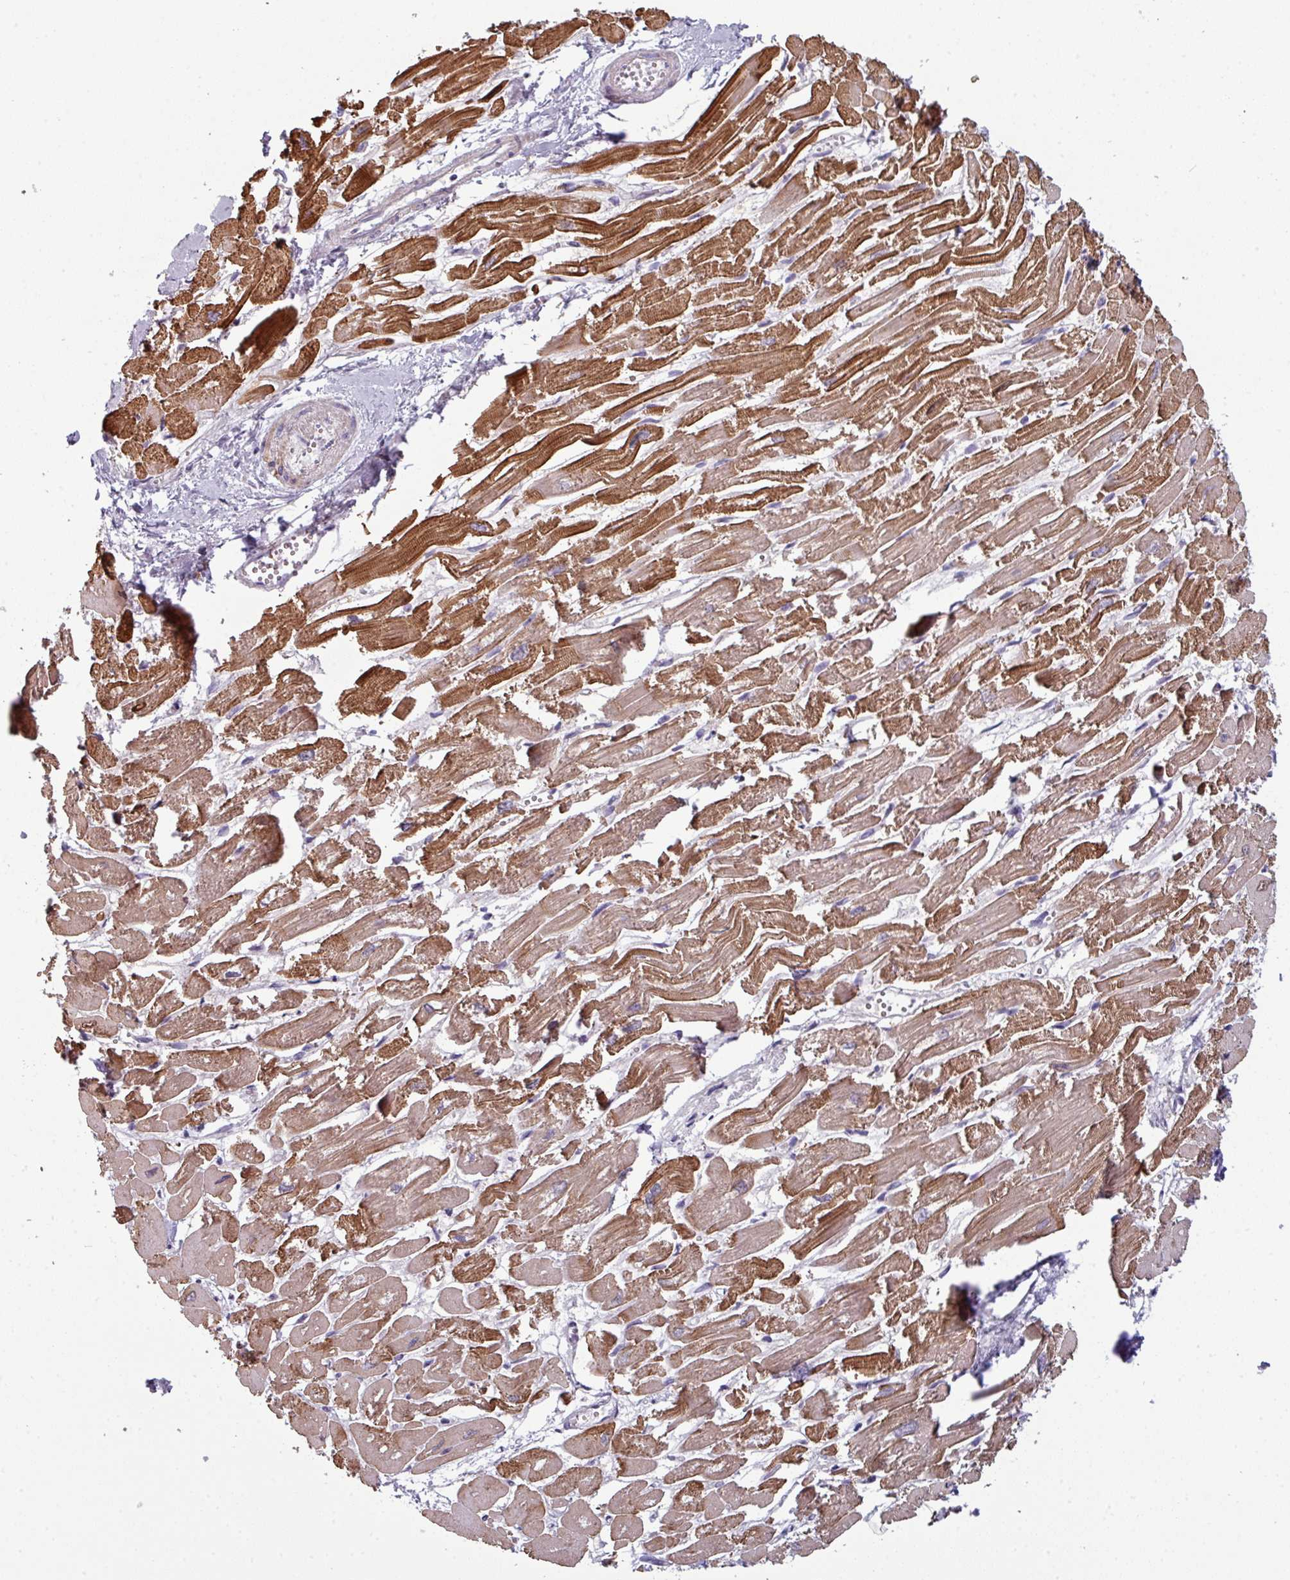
{"staining": {"intensity": "strong", "quantity": ">75%", "location": "cytoplasmic/membranous"}, "tissue": "heart muscle", "cell_type": "Cardiomyocytes", "image_type": "normal", "snomed": [{"axis": "morphology", "description": "Normal tissue, NOS"}, {"axis": "topography", "description": "Heart"}], "caption": "A high-resolution histopathology image shows IHC staining of unremarkable heart muscle, which displays strong cytoplasmic/membranous positivity in about >75% of cardiomyocytes. (Stains: DAB in brown, nuclei in blue, Microscopy: brightfield microscopy at high magnification).", "gene": "PRAMEF12", "patient": {"sex": "male", "age": 54}}